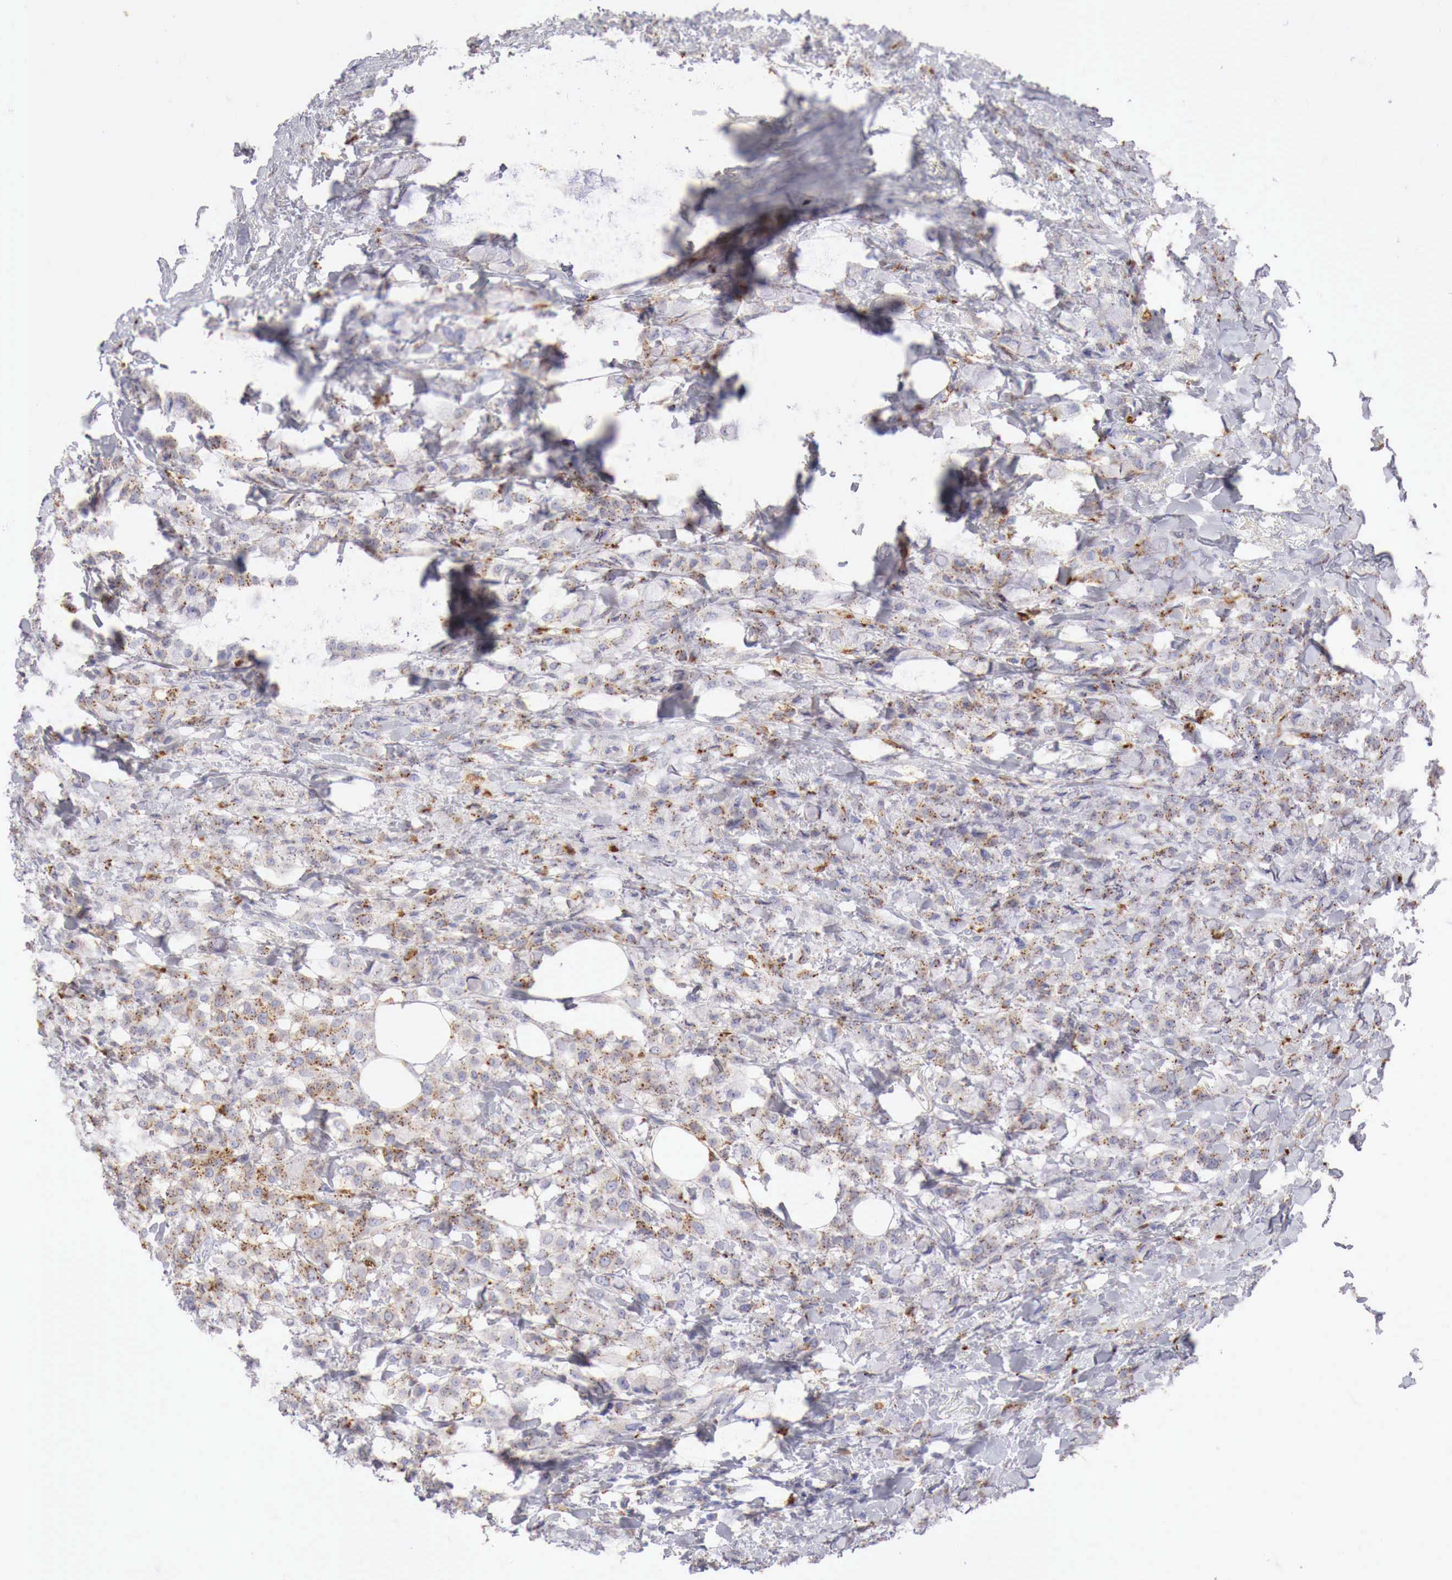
{"staining": {"intensity": "moderate", "quantity": "25%-75%", "location": "cytoplasmic/membranous"}, "tissue": "breast cancer", "cell_type": "Tumor cells", "image_type": "cancer", "snomed": [{"axis": "morphology", "description": "Lobular carcinoma"}, {"axis": "topography", "description": "Breast"}], "caption": "IHC (DAB) staining of breast cancer reveals moderate cytoplasmic/membranous protein expression in approximately 25%-75% of tumor cells. Using DAB (3,3'-diaminobenzidine) (brown) and hematoxylin (blue) stains, captured at high magnification using brightfield microscopy.", "gene": "GLA", "patient": {"sex": "female", "age": 85}}